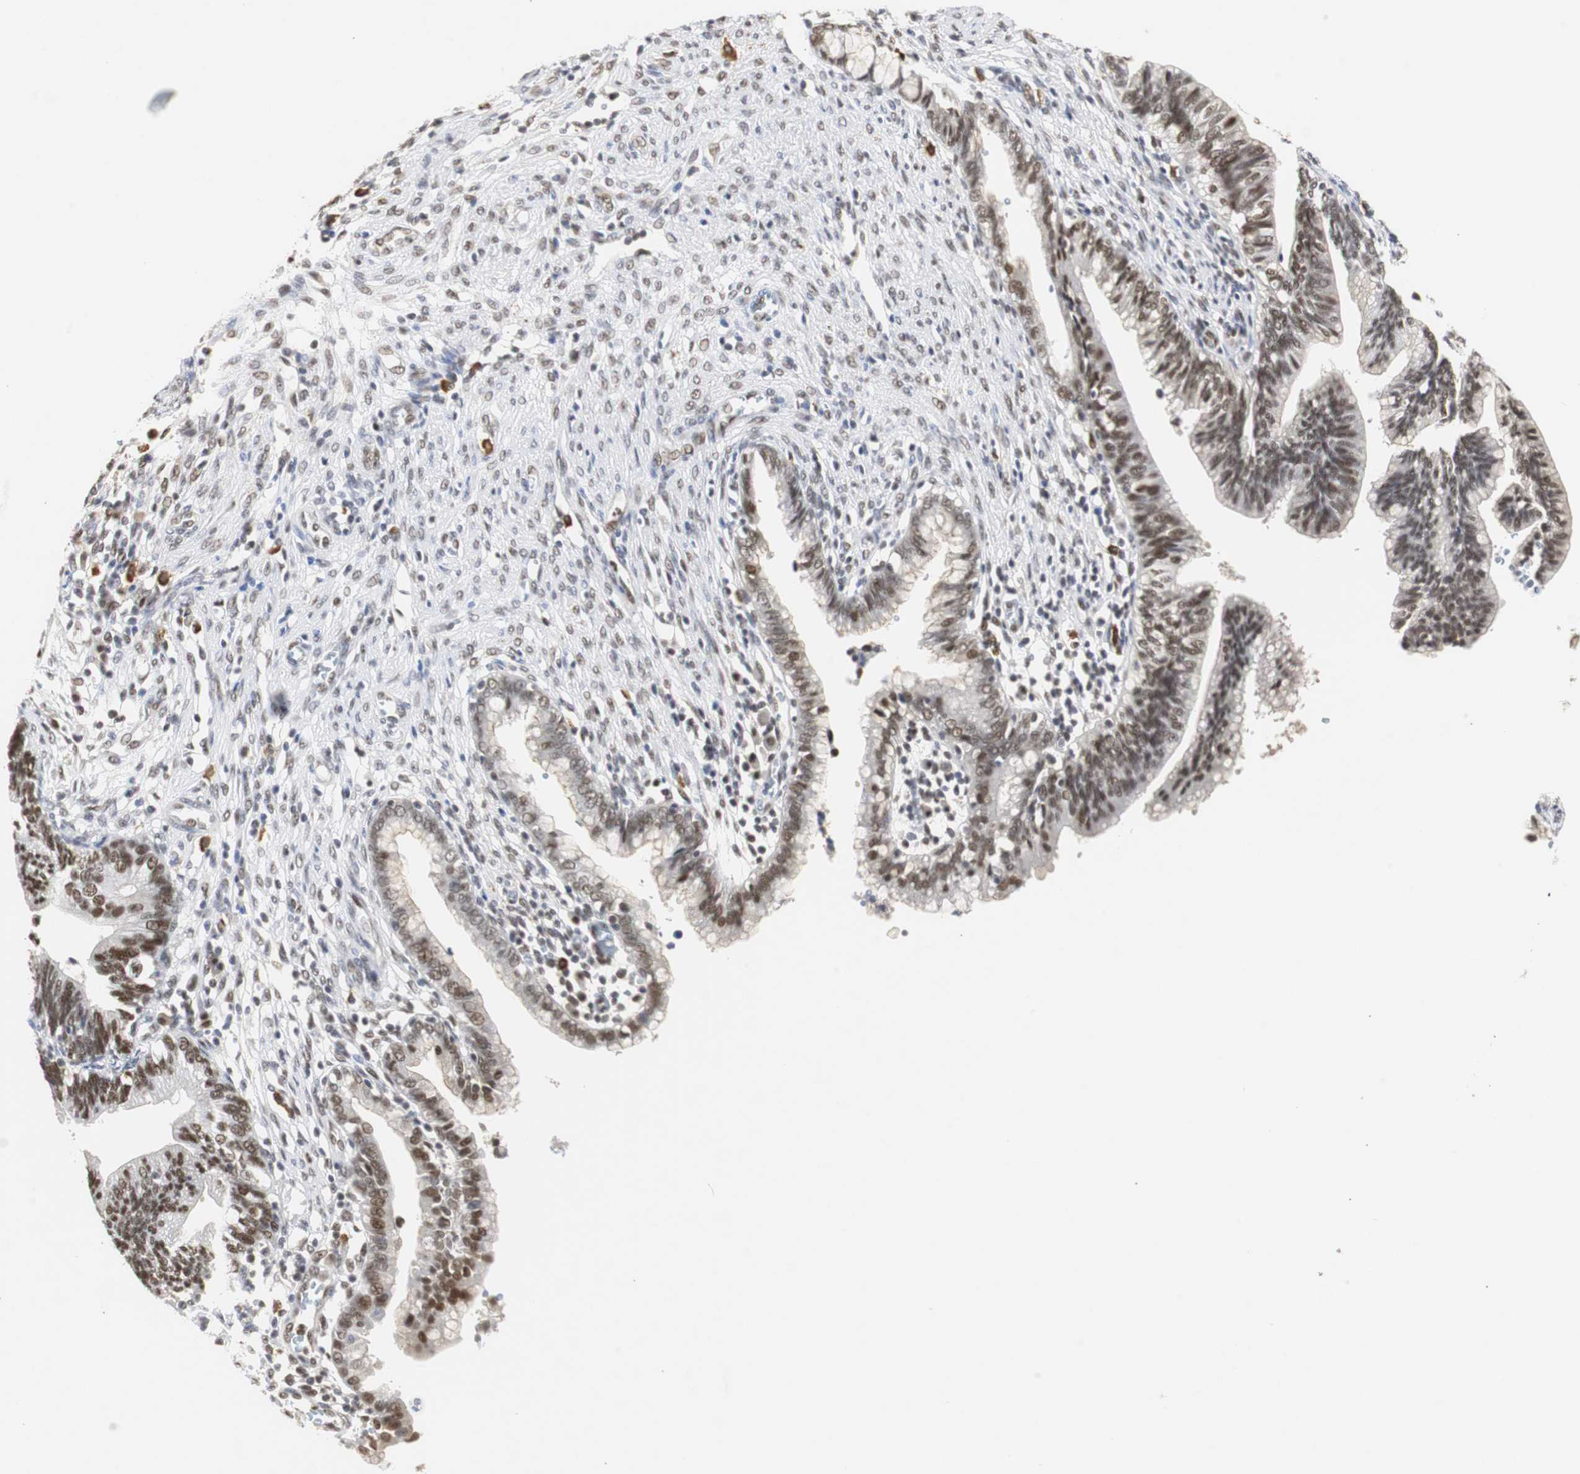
{"staining": {"intensity": "moderate", "quantity": ">75%", "location": "nuclear"}, "tissue": "cervical cancer", "cell_type": "Tumor cells", "image_type": "cancer", "snomed": [{"axis": "morphology", "description": "Adenocarcinoma, NOS"}, {"axis": "topography", "description": "Cervix"}], "caption": "An immunohistochemistry image of tumor tissue is shown. Protein staining in brown shows moderate nuclear positivity in cervical adenocarcinoma within tumor cells. Nuclei are stained in blue.", "gene": "ZFC3H1", "patient": {"sex": "female", "age": 44}}